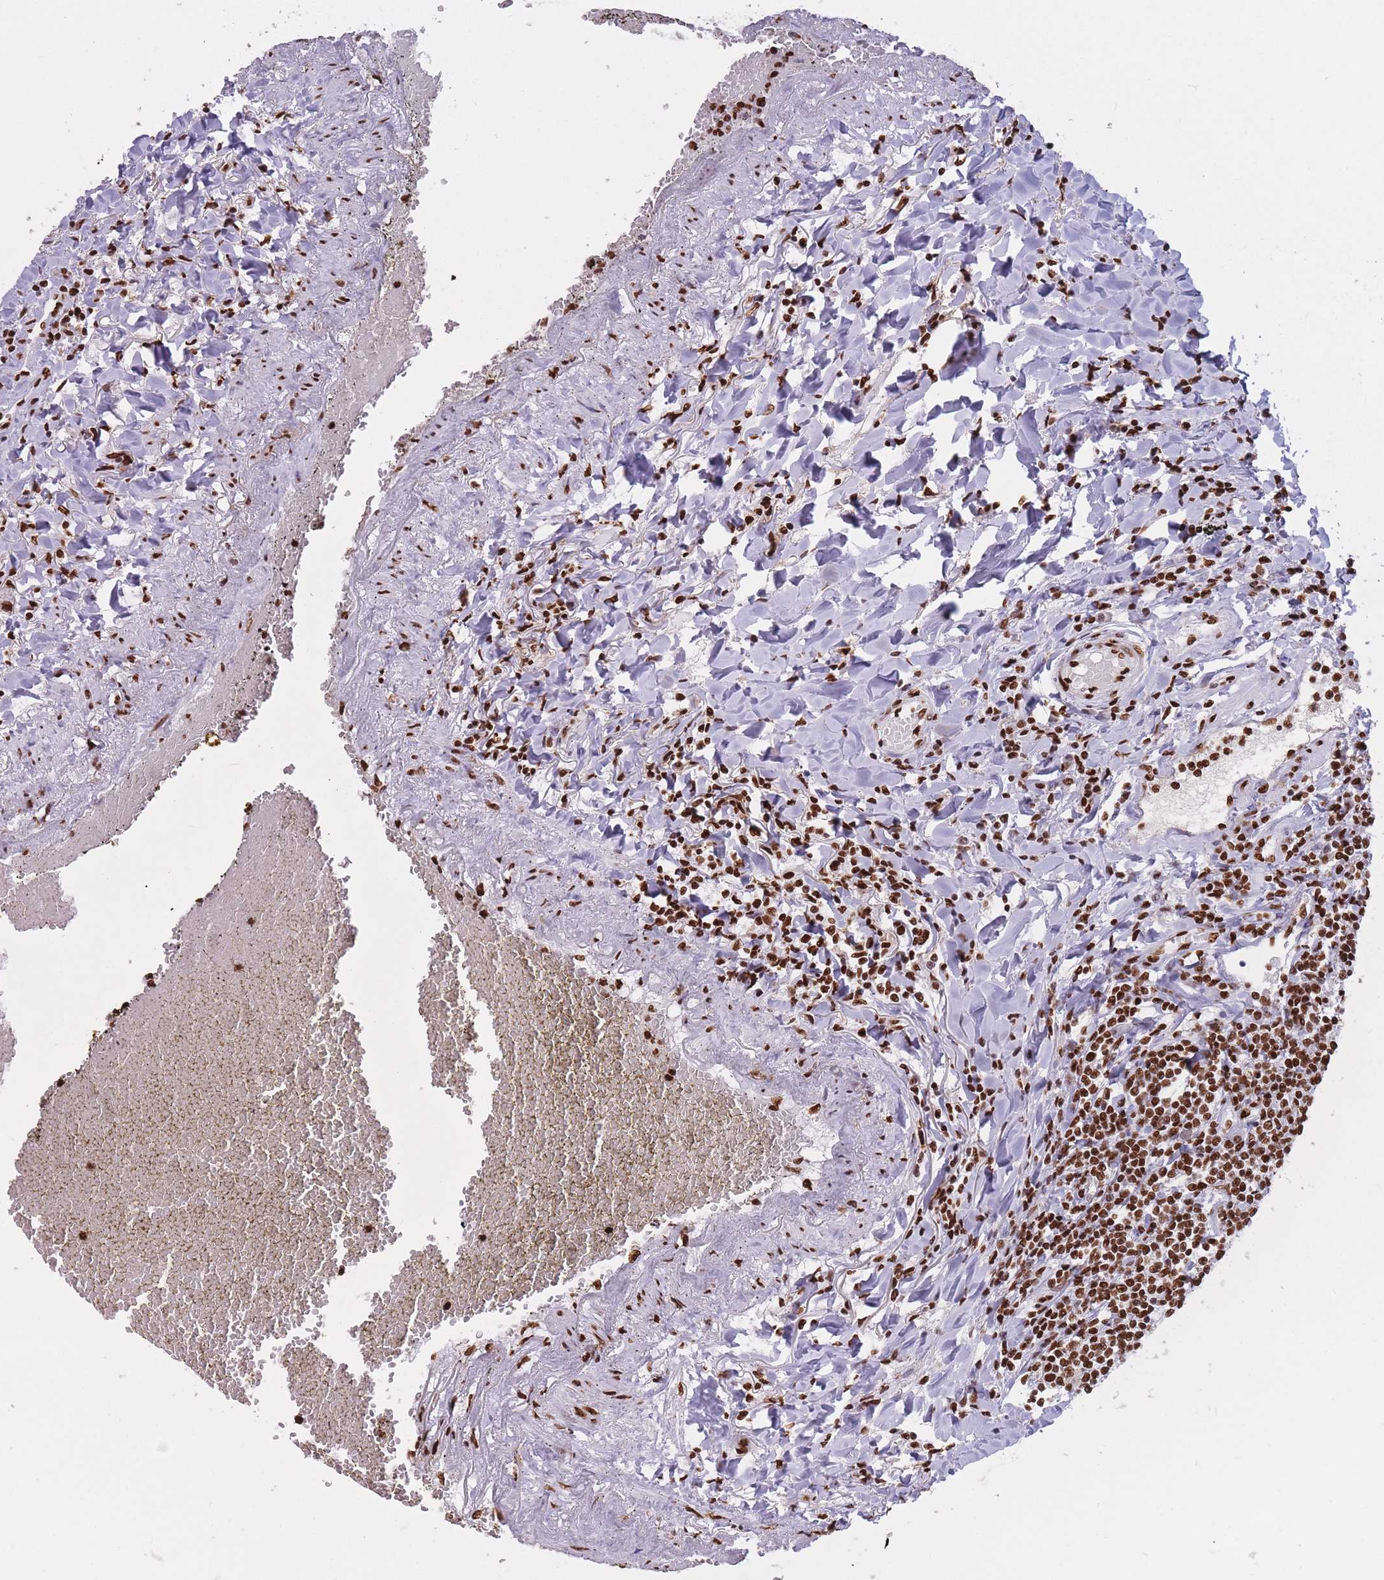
{"staining": {"intensity": "strong", "quantity": ">75%", "location": "nuclear"}, "tissue": "lymphoma", "cell_type": "Tumor cells", "image_type": "cancer", "snomed": [{"axis": "morphology", "description": "Malignant lymphoma, non-Hodgkin's type, Low grade"}, {"axis": "topography", "description": "Lung"}], "caption": "A photomicrograph of lymphoma stained for a protein reveals strong nuclear brown staining in tumor cells. The protein of interest is shown in brown color, while the nuclei are stained blue.", "gene": "HNRNPUL1", "patient": {"sex": "female", "age": 71}}